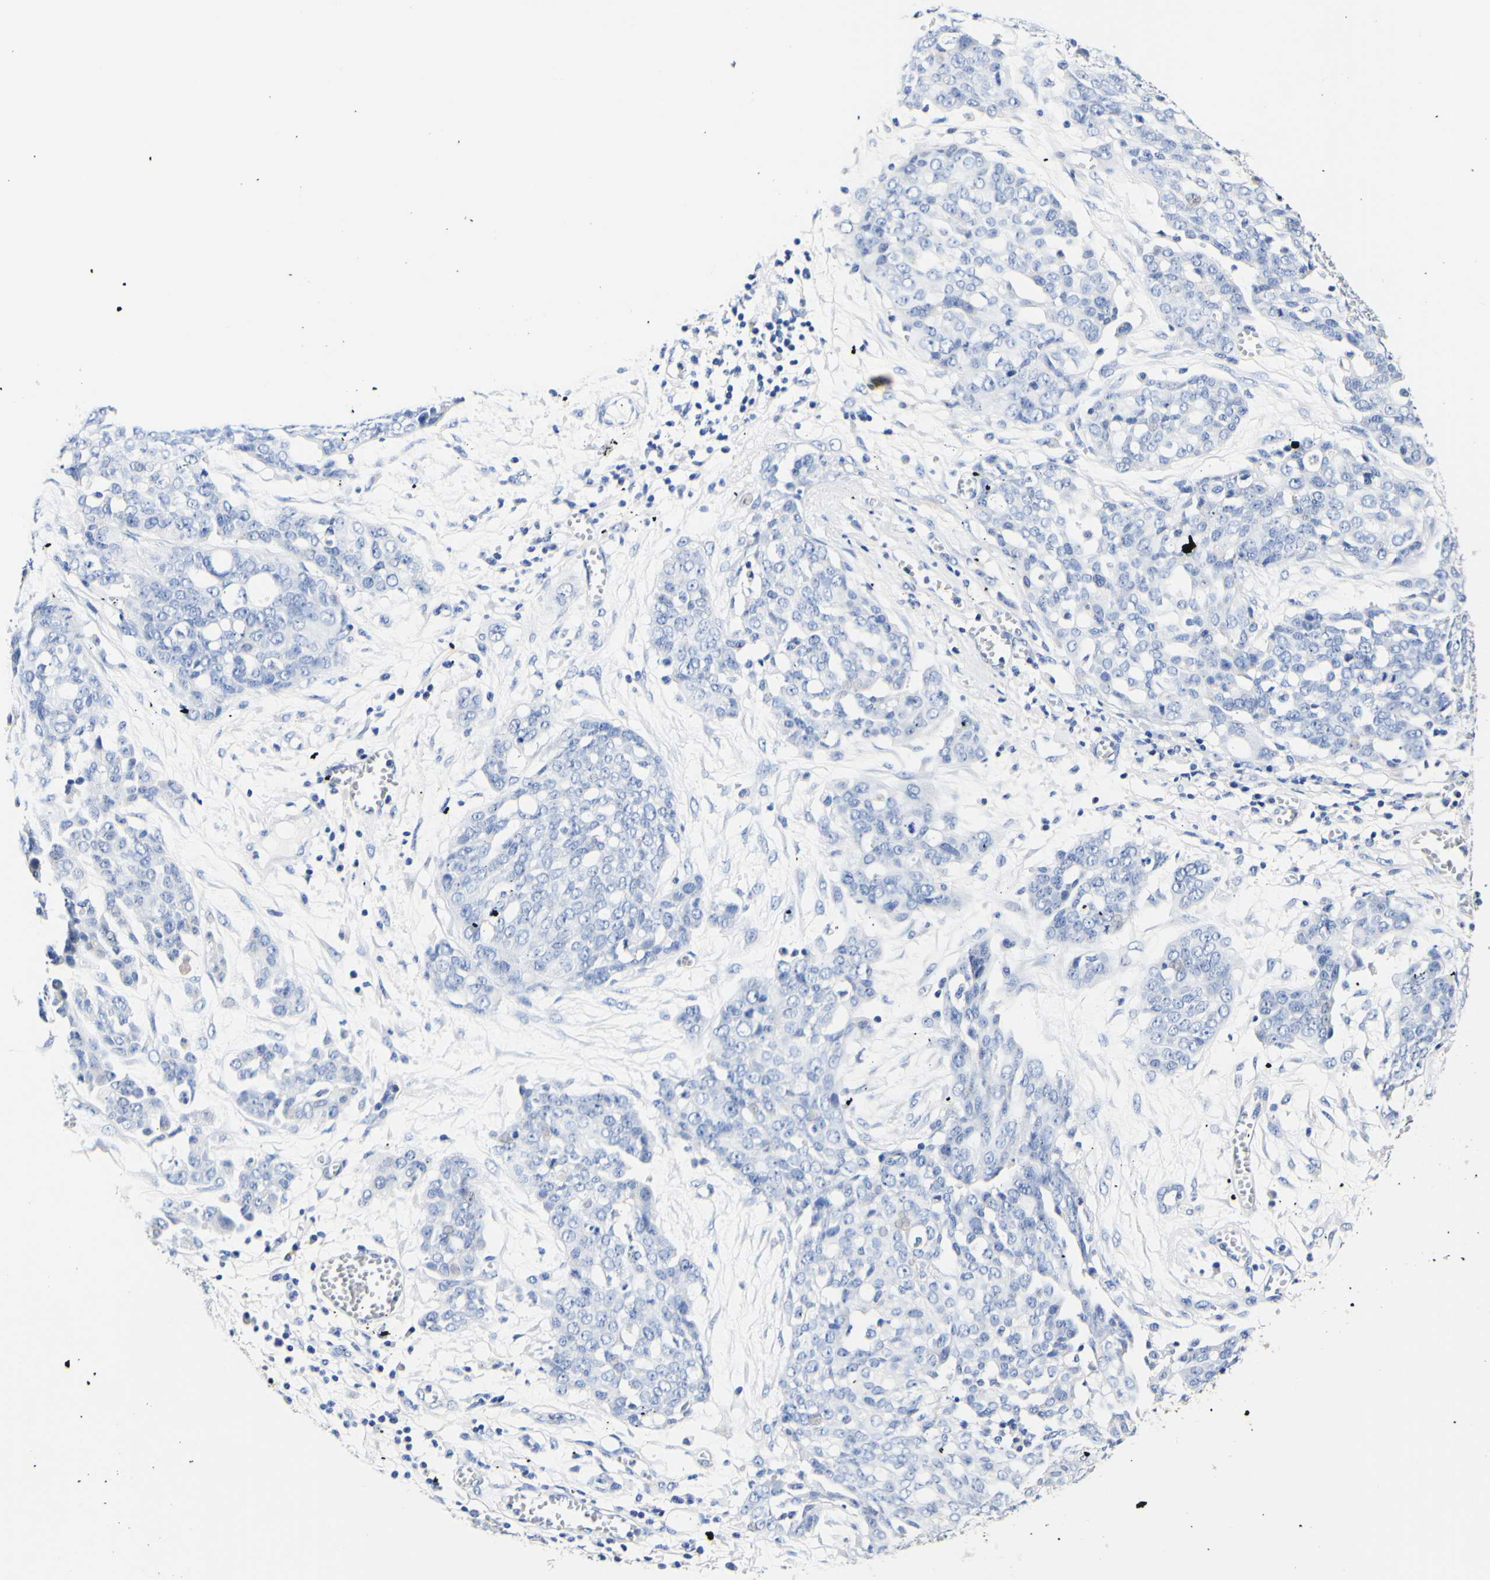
{"staining": {"intensity": "negative", "quantity": "none", "location": "none"}, "tissue": "ovarian cancer", "cell_type": "Tumor cells", "image_type": "cancer", "snomed": [{"axis": "morphology", "description": "Cystadenocarcinoma, serous, NOS"}, {"axis": "topography", "description": "Soft tissue"}, {"axis": "topography", "description": "Ovary"}], "caption": "Tumor cells show no significant protein staining in ovarian serous cystadenocarcinoma.", "gene": "CAMK4", "patient": {"sex": "female", "age": 57}}